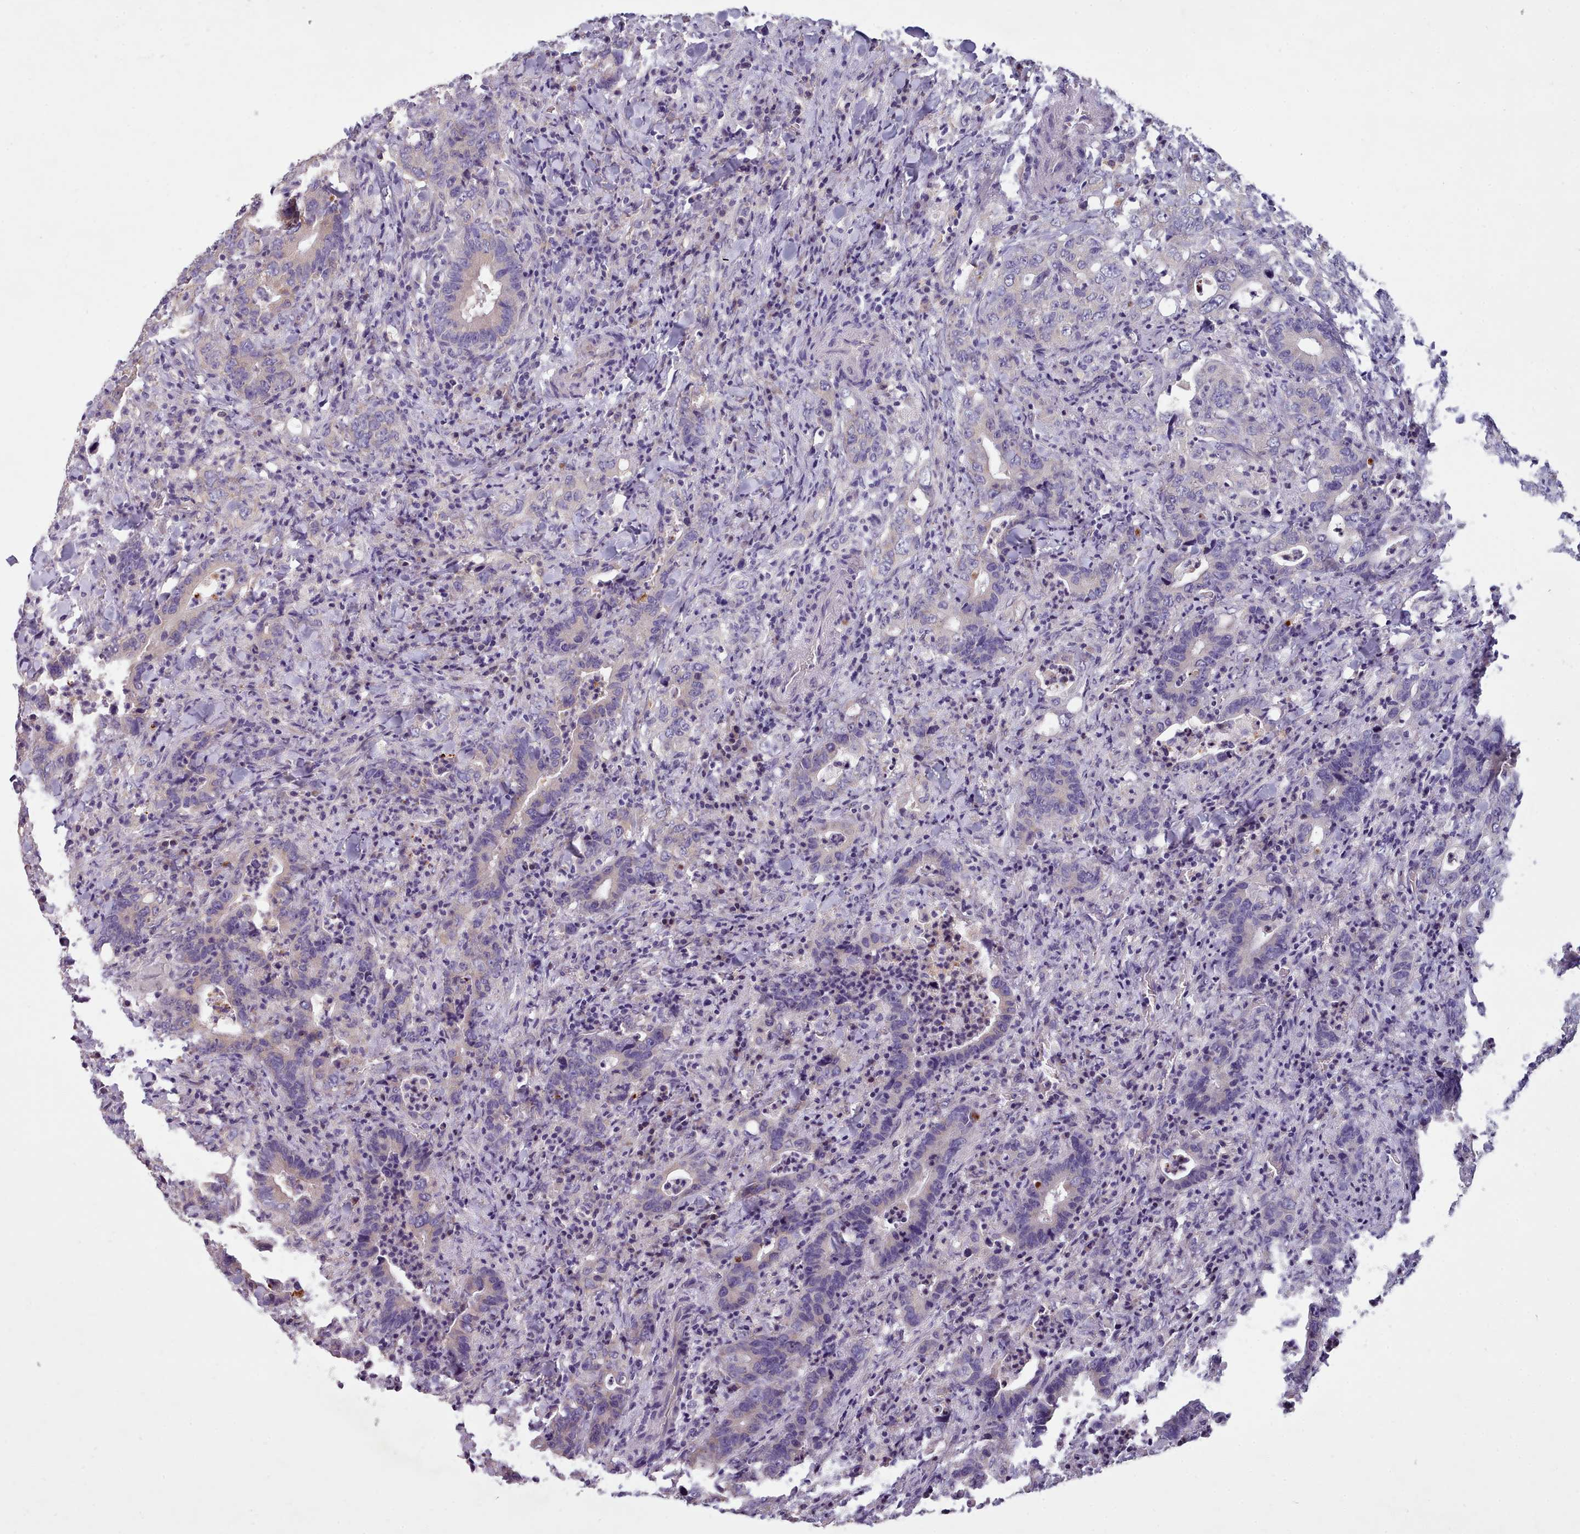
{"staining": {"intensity": "negative", "quantity": "none", "location": "none"}, "tissue": "colorectal cancer", "cell_type": "Tumor cells", "image_type": "cancer", "snomed": [{"axis": "morphology", "description": "Adenocarcinoma, NOS"}, {"axis": "topography", "description": "Colon"}], "caption": "The image demonstrates no significant staining in tumor cells of adenocarcinoma (colorectal). Nuclei are stained in blue.", "gene": "DPF1", "patient": {"sex": "female", "age": 75}}